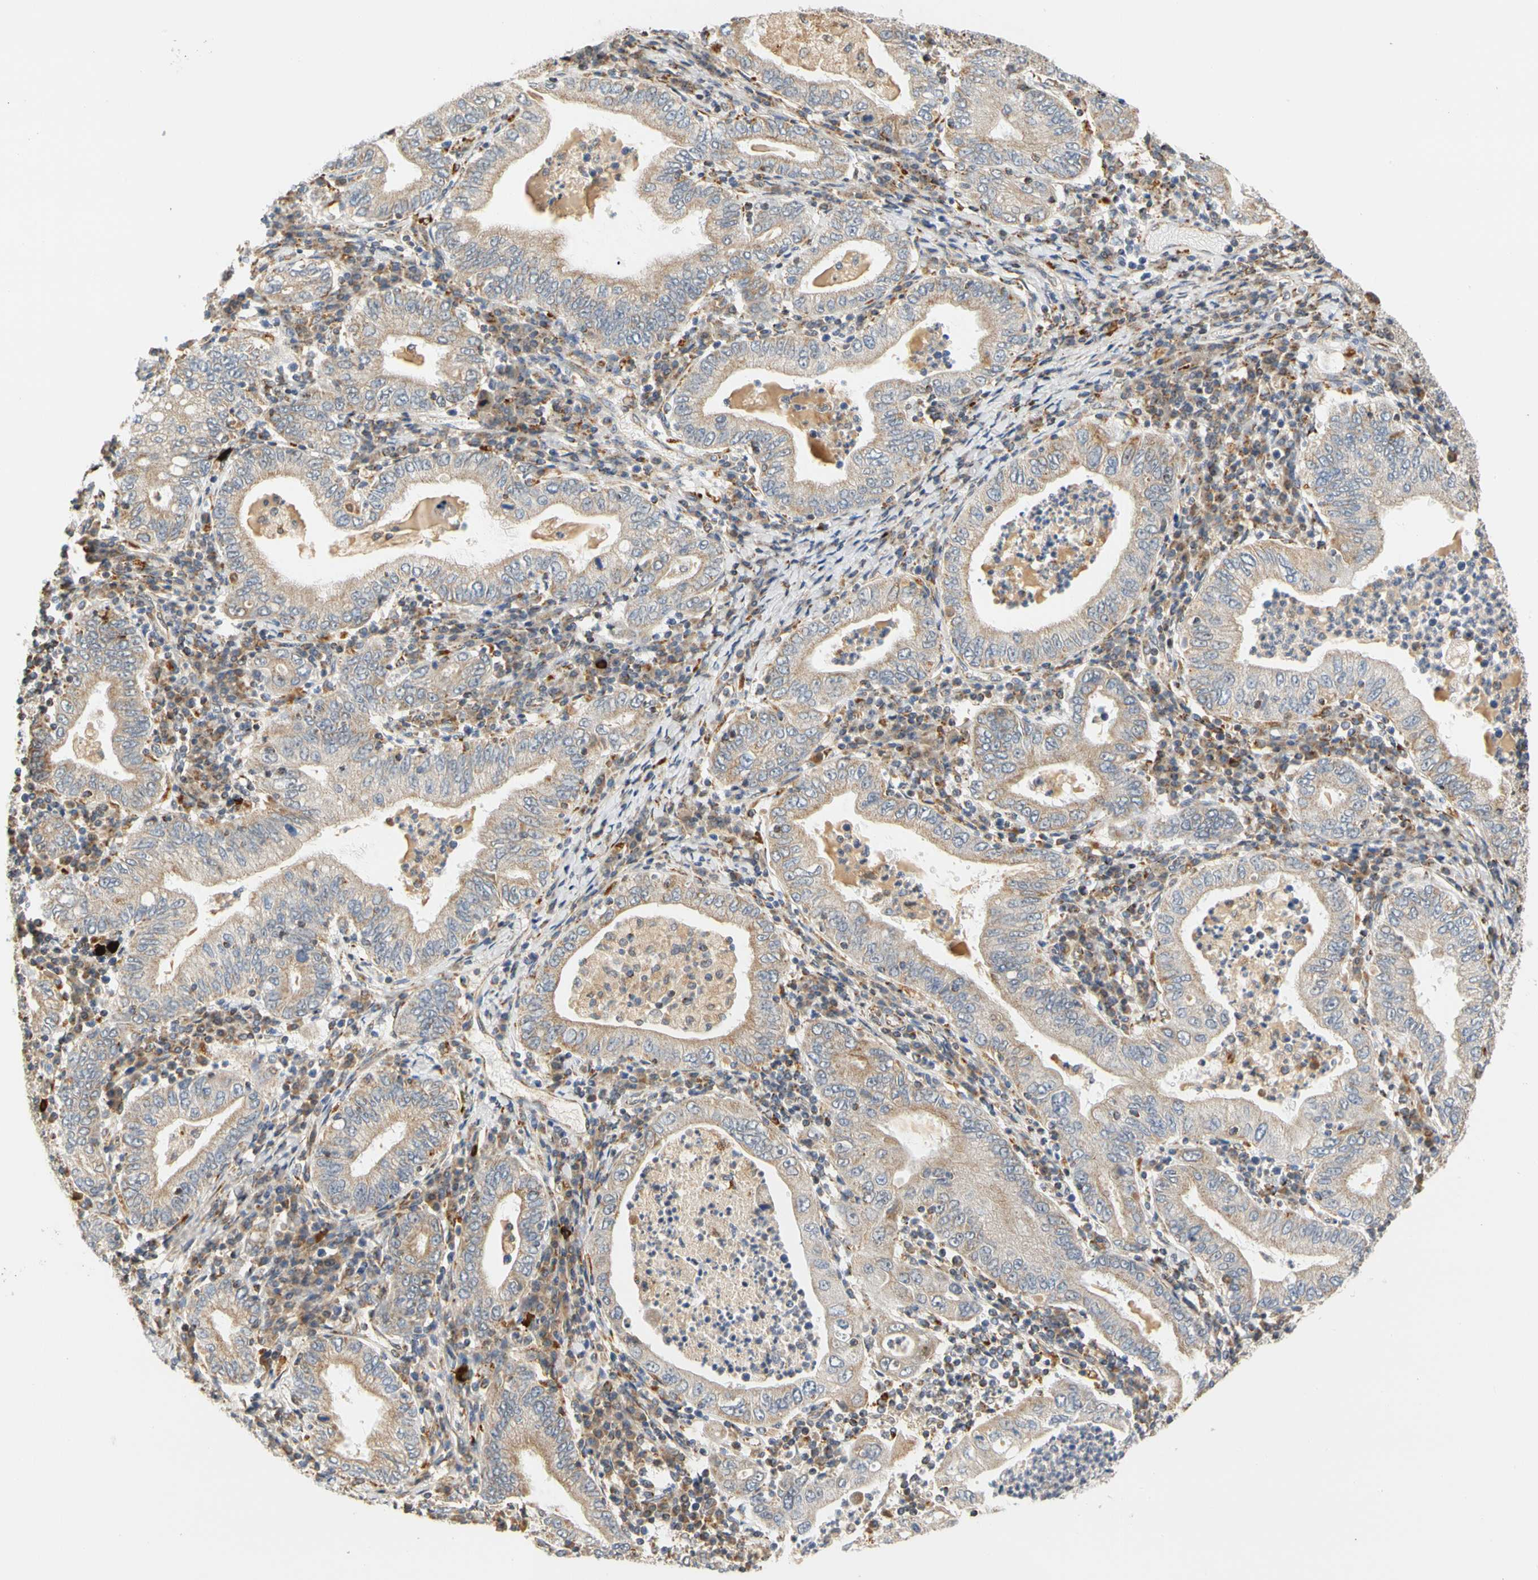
{"staining": {"intensity": "weak", "quantity": ">75%", "location": "cytoplasmic/membranous"}, "tissue": "stomach cancer", "cell_type": "Tumor cells", "image_type": "cancer", "snomed": [{"axis": "morphology", "description": "Normal tissue, NOS"}, {"axis": "morphology", "description": "Adenocarcinoma, NOS"}, {"axis": "topography", "description": "Esophagus"}, {"axis": "topography", "description": "Stomach, upper"}, {"axis": "topography", "description": "Peripheral nerve tissue"}], "caption": "Stomach cancer (adenocarcinoma) stained with a protein marker displays weak staining in tumor cells.", "gene": "SFXN3", "patient": {"sex": "male", "age": 62}}